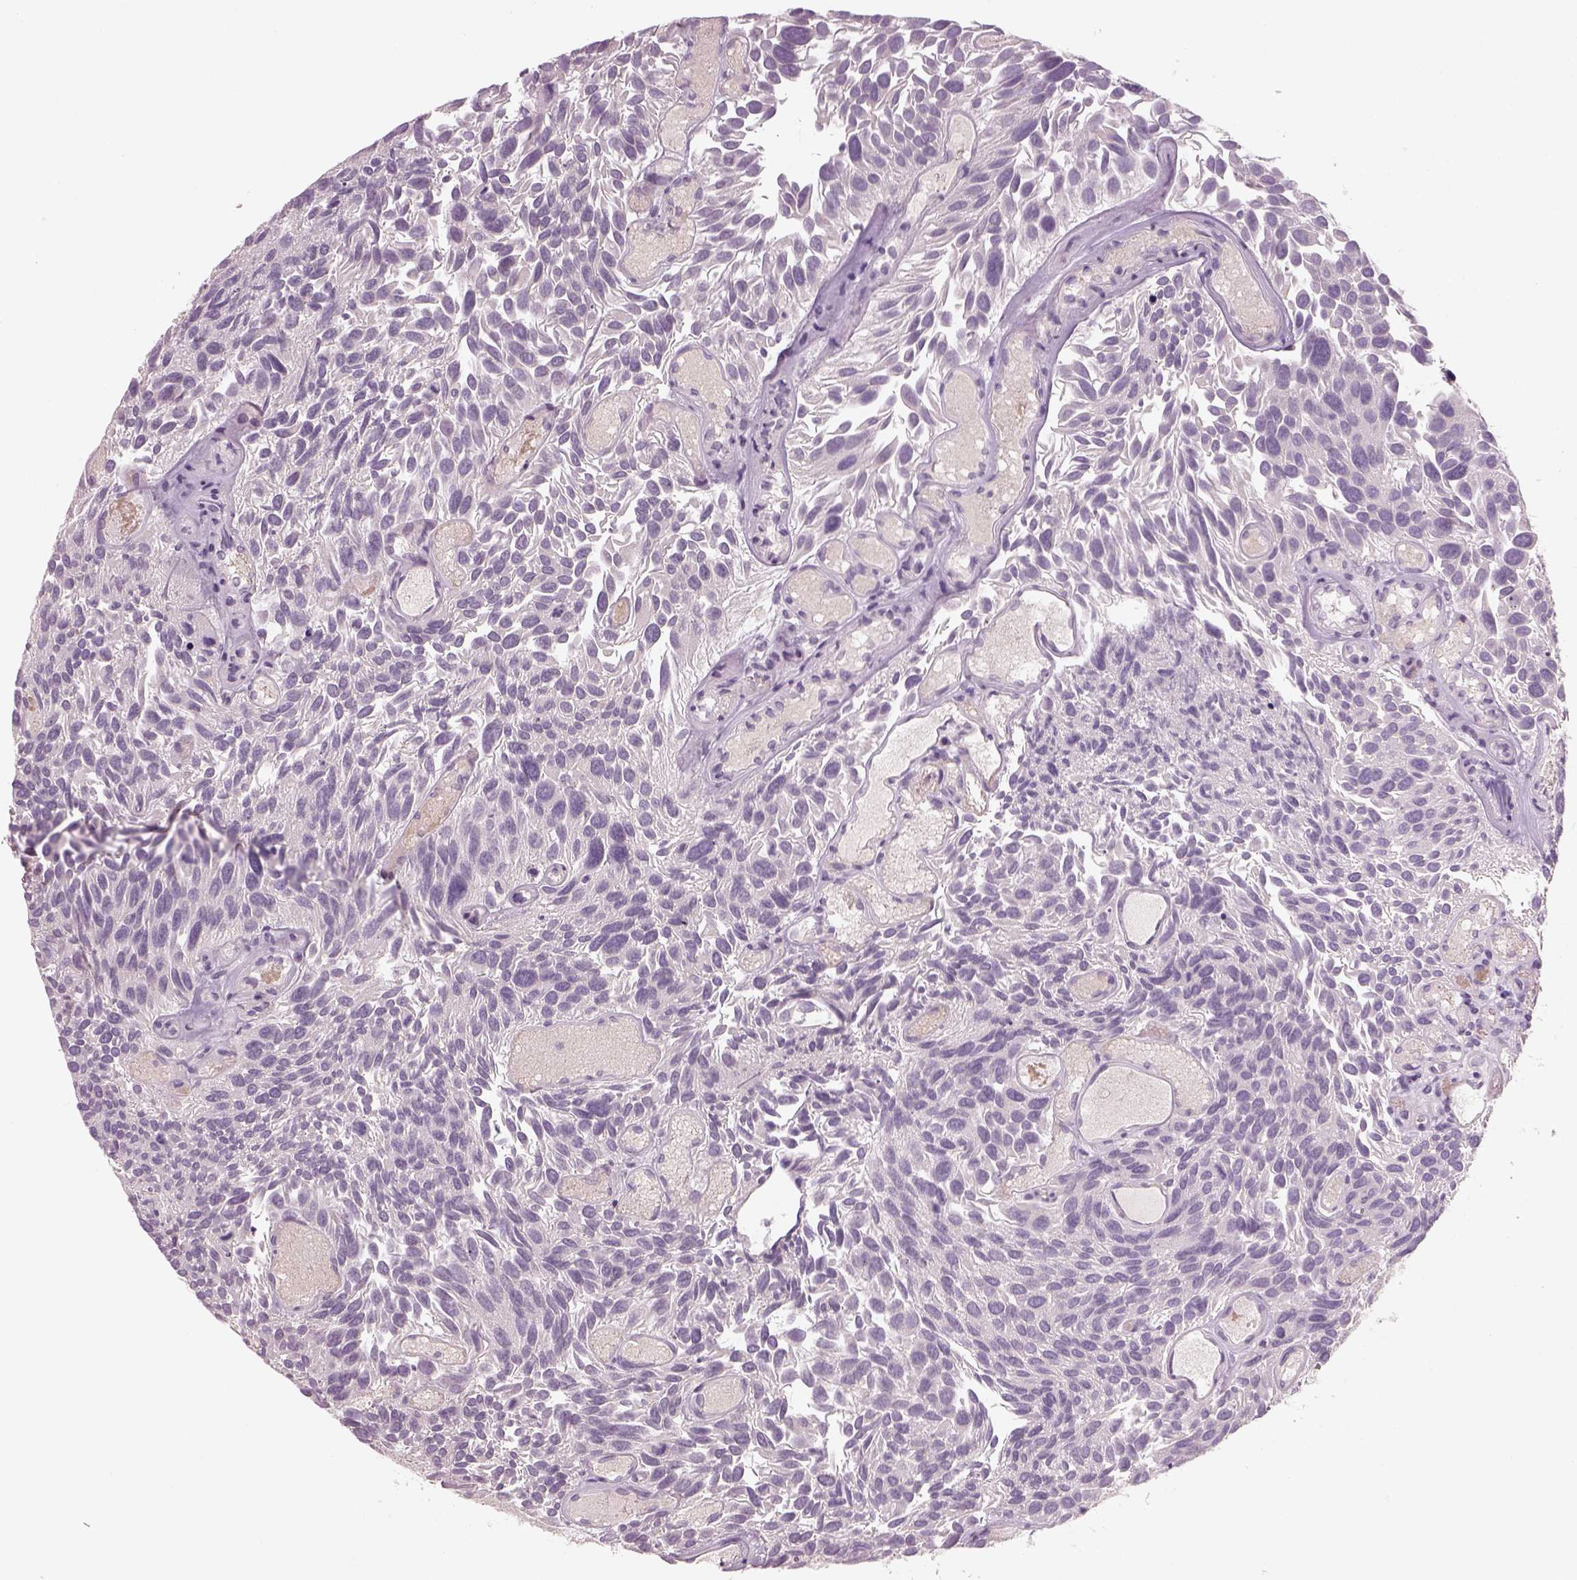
{"staining": {"intensity": "negative", "quantity": "none", "location": "none"}, "tissue": "urothelial cancer", "cell_type": "Tumor cells", "image_type": "cancer", "snomed": [{"axis": "morphology", "description": "Urothelial carcinoma, Low grade"}, {"axis": "topography", "description": "Urinary bladder"}], "caption": "Tumor cells show no significant staining in urothelial cancer.", "gene": "PENK", "patient": {"sex": "female", "age": 69}}